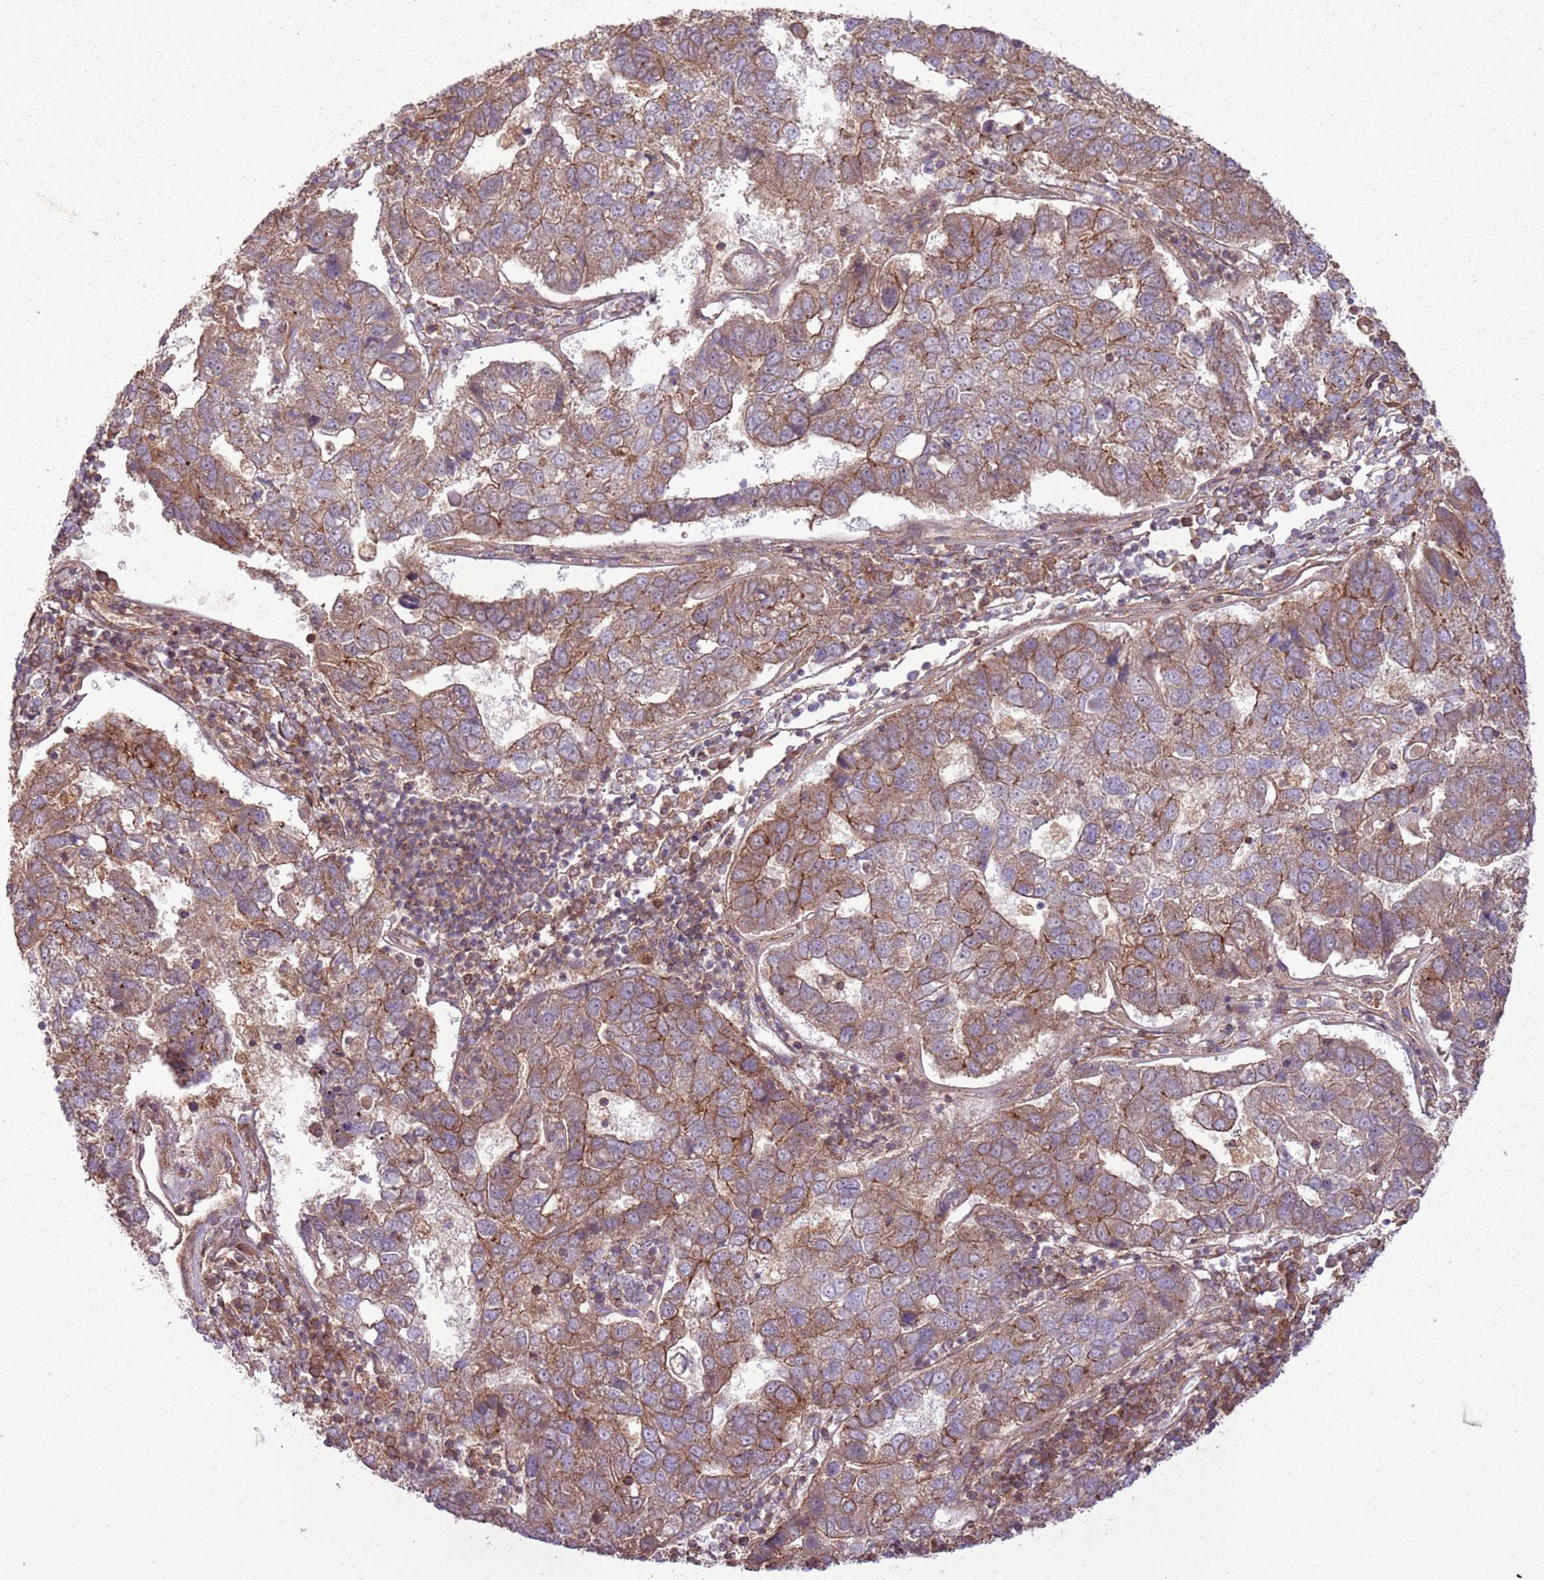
{"staining": {"intensity": "moderate", "quantity": ">75%", "location": "cytoplasmic/membranous"}, "tissue": "pancreatic cancer", "cell_type": "Tumor cells", "image_type": "cancer", "snomed": [{"axis": "morphology", "description": "Adenocarcinoma, NOS"}, {"axis": "topography", "description": "Pancreas"}], "caption": "Immunohistochemistry of human pancreatic adenocarcinoma shows medium levels of moderate cytoplasmic/membranous expression in about >75% of tumor cells.", "gene": "ANKRD24", "patient": {"sex": "female", "age": 61}}